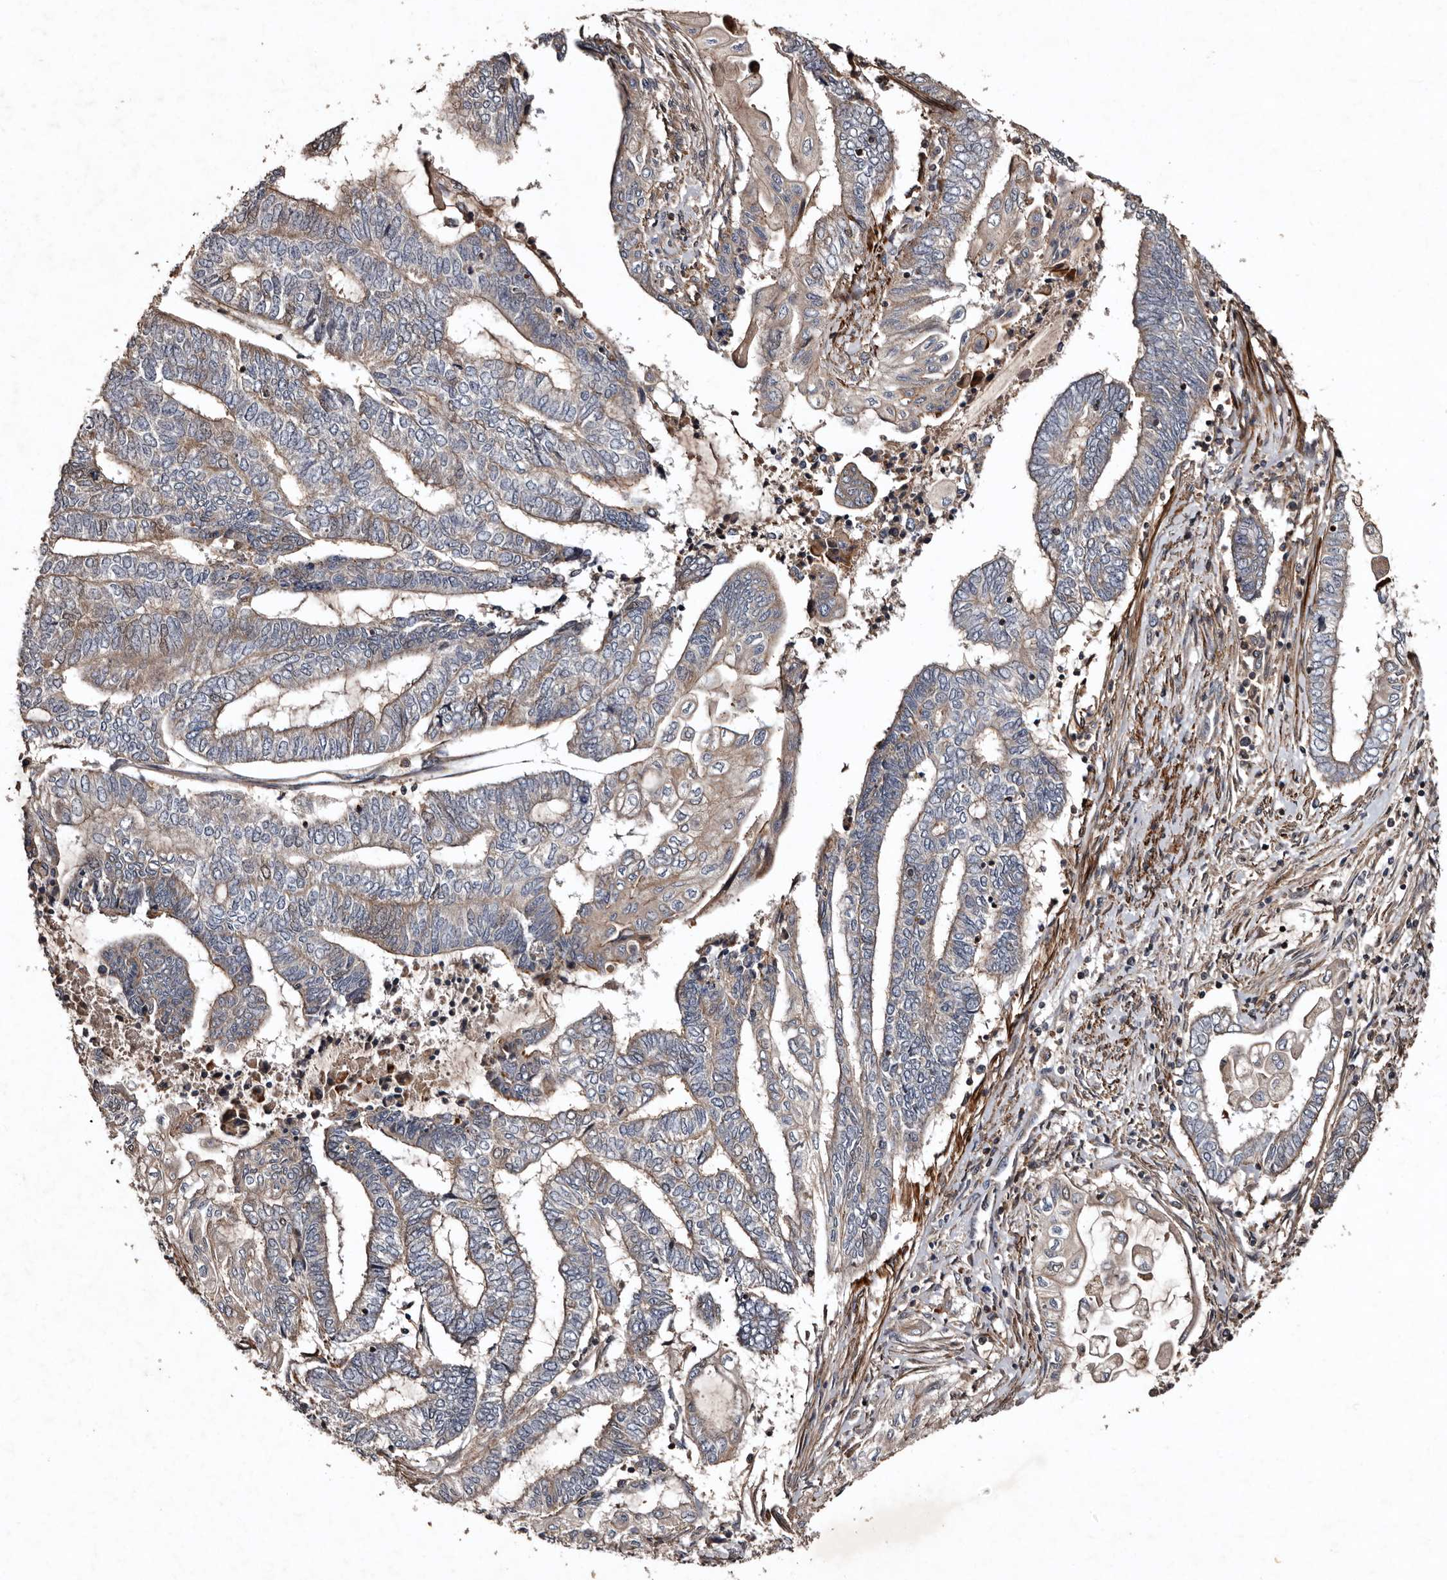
{"staining": {"intensity": "weak", "quantity": "<25%", "location": "cytoplasmic/membranous"}, "tissue": "endometrial cancer", "cell_type": "Tumor cells", "image_type": "cancer", "snomed": [{"axis": "morphology", "description": "Adenocarcinoma, NOS"}, {"axis": "topography", "description": "Uterus"}, {"axis": "topography", "description": "Endometrium"}], "caption": "Immunohistochemistry (IHC) micrograph of neoplastic tissue: endometrial cancer stained with DAB reveals no significant protein staining in tumor cells.", "gene": "PRKD3", "patient": {"sex": "female", "age": 70}}